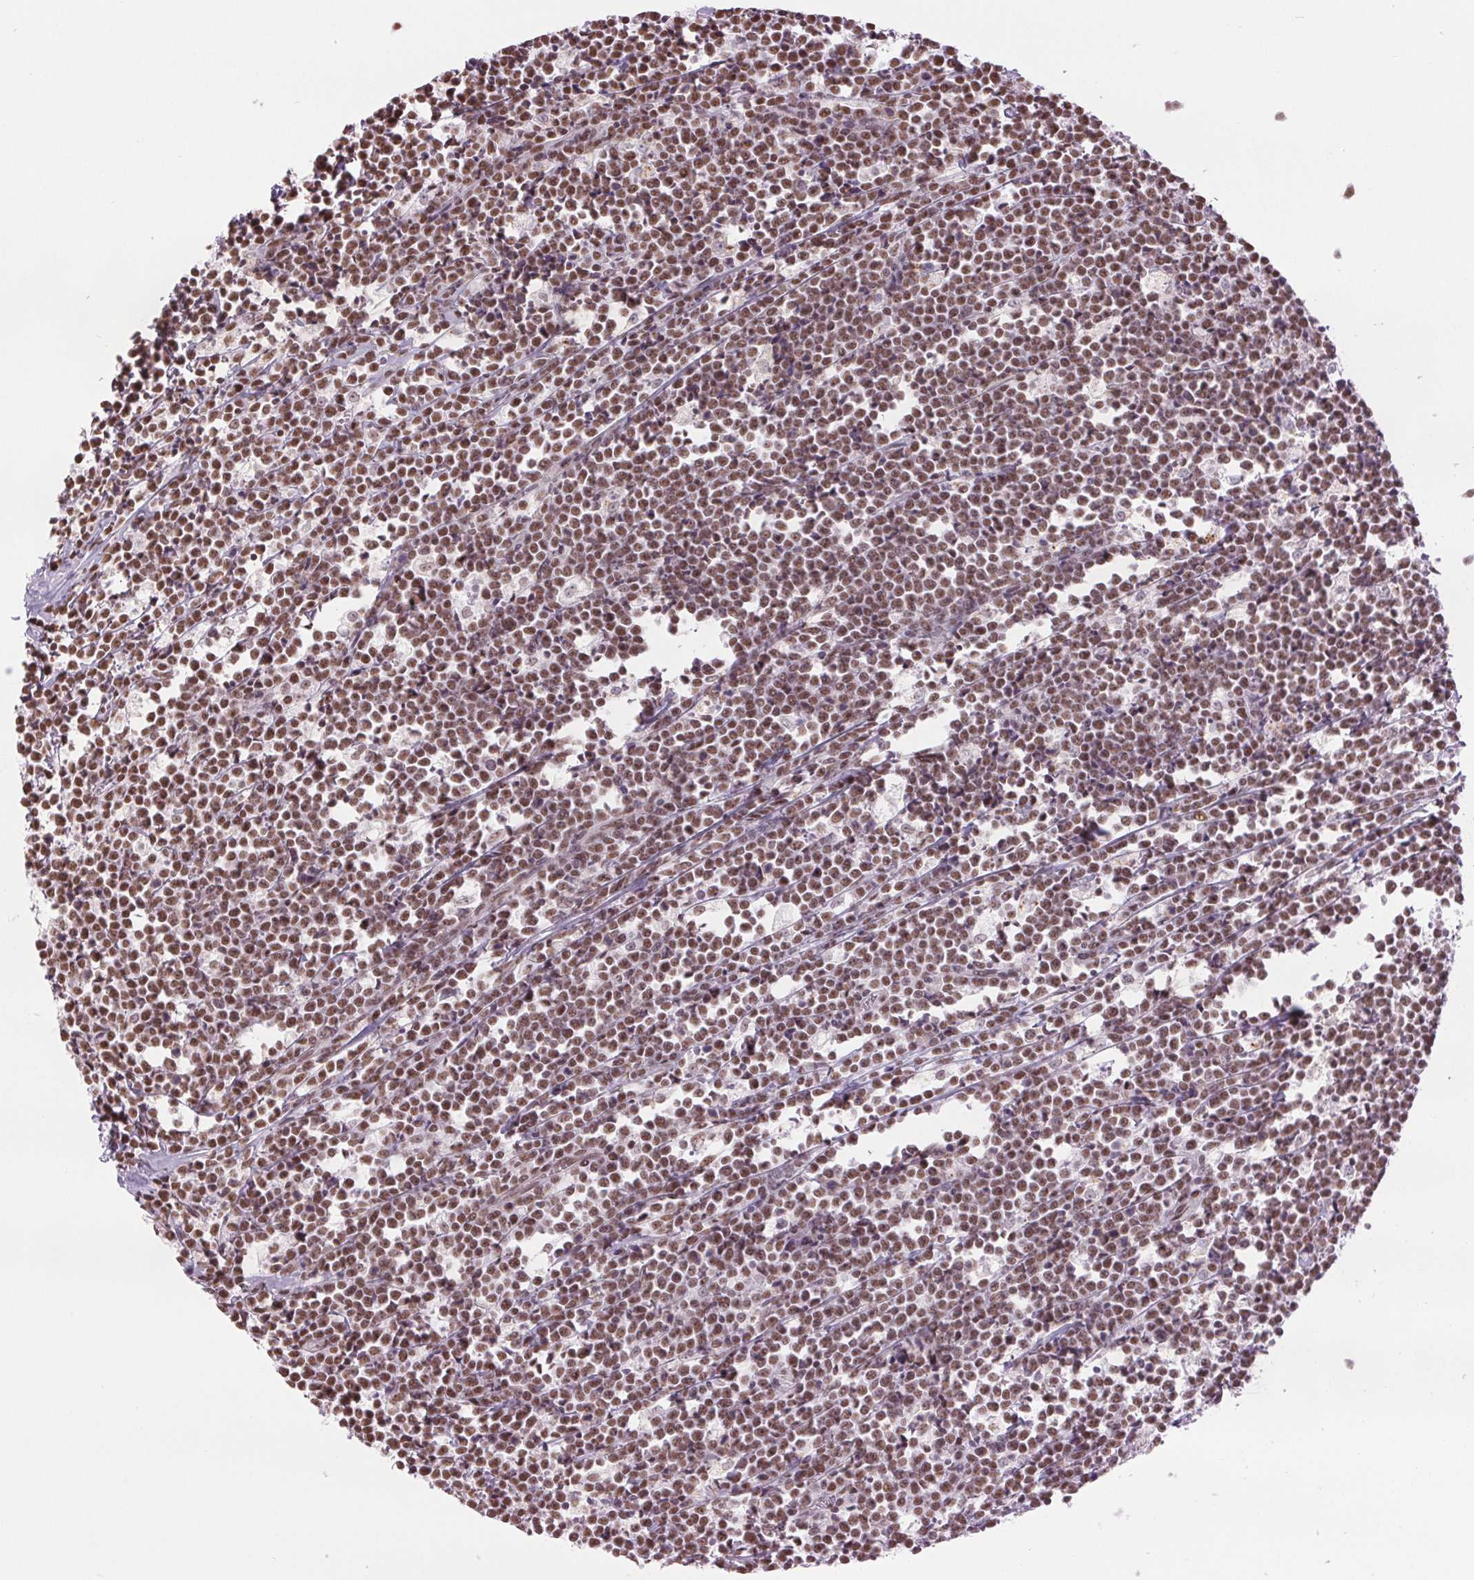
{"staining": {"intensity": "moderate", "quantity": "25%-75%", "location": "nuclear"}, "tissue": "lymphoma", "cell_type": "Tumor cells", "image_type": "cancer", "snomed": [{"axis": "morphology", "description": "Malignant lymphoma, non-Hodgkin's type, High grade"}, {"axis": "topography", "description": "Small intestine"}], "caption": "Brown immunohistochemical staining in human lymphoma reveals moderate nuclear positivity in approximately 25%-75% of tumor cells.", "gene": "ZFR2", "patient": {"sex": "female", "age": 56}}